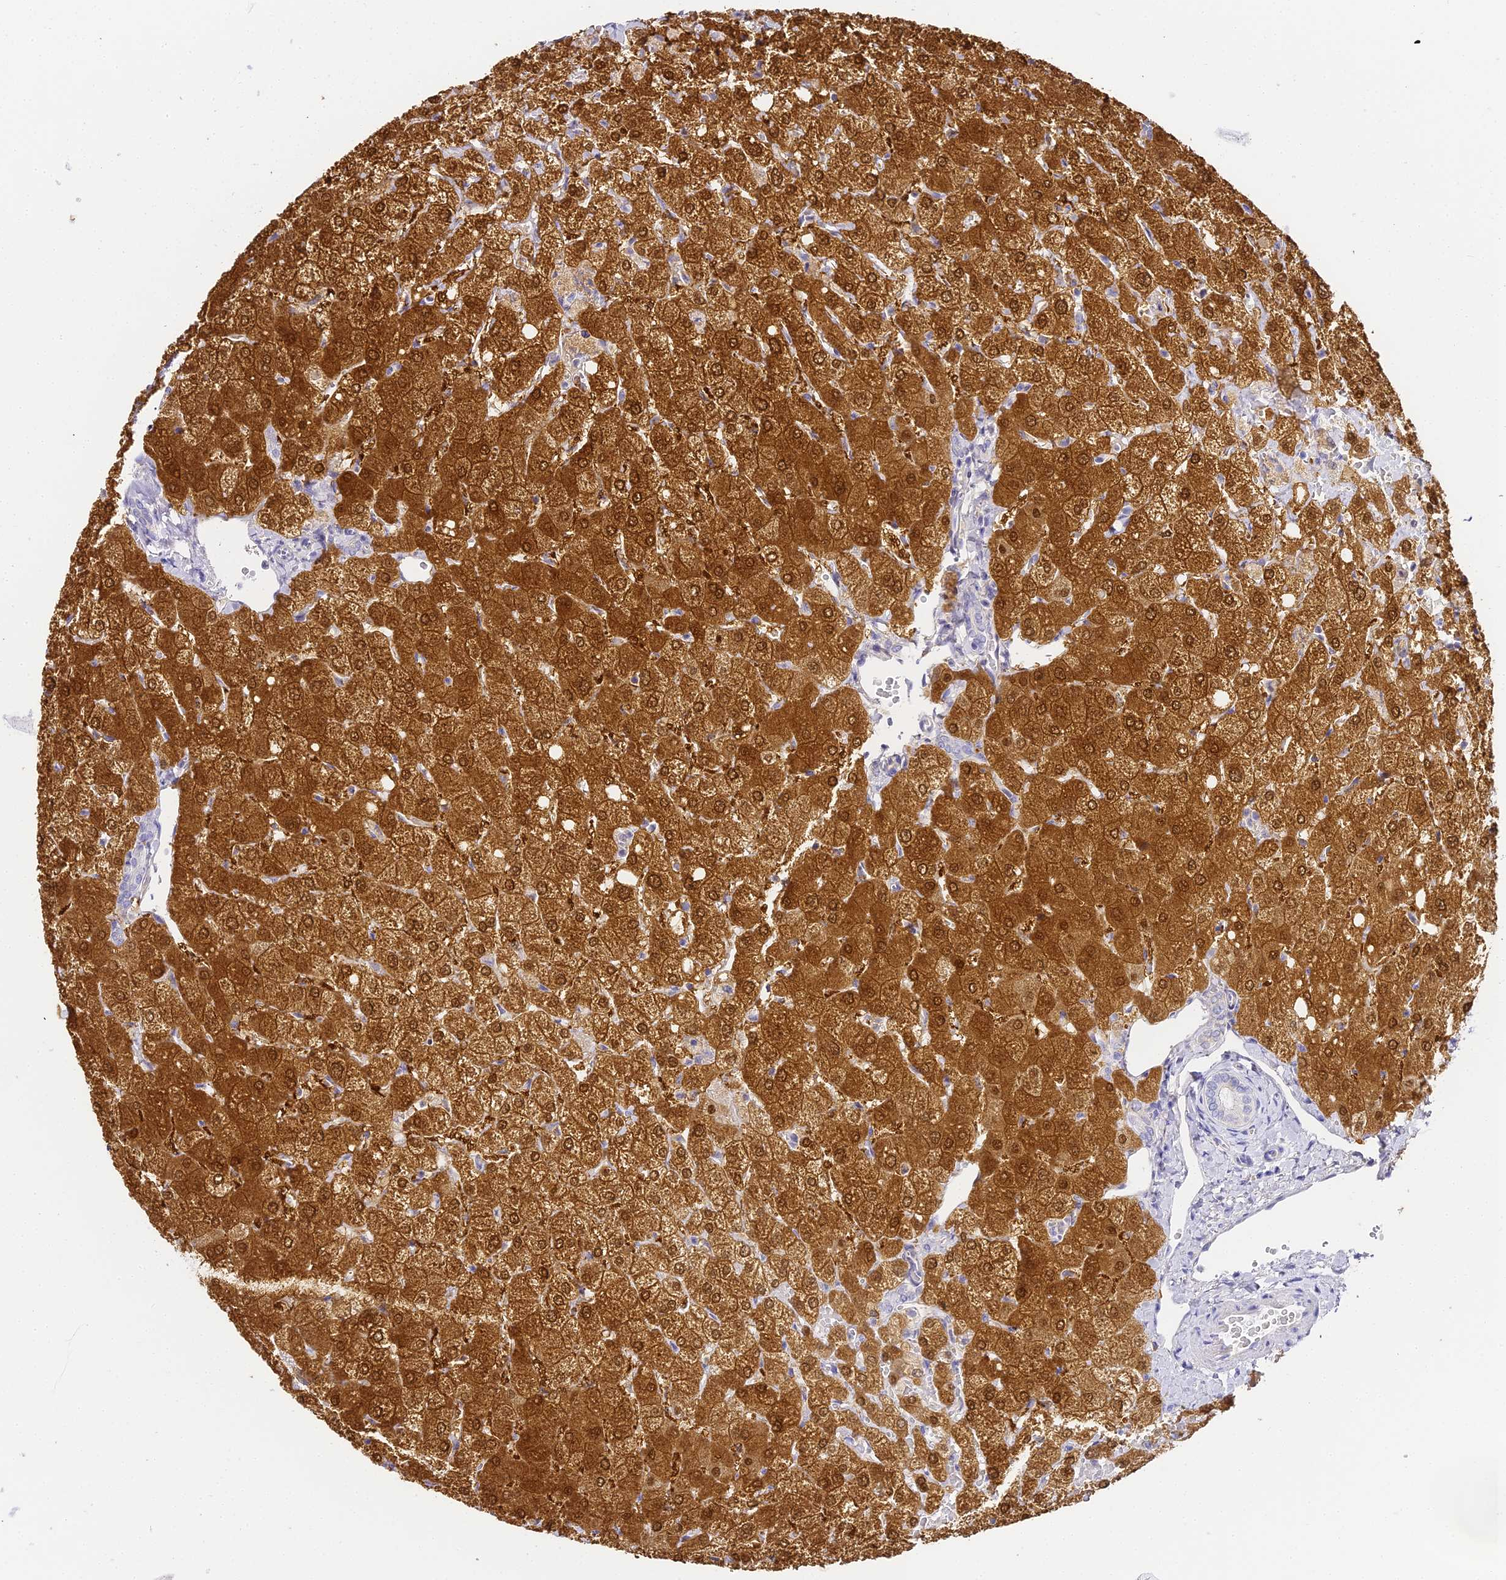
{"staining": {"intensity": "moderate", "quantity": "<25%", "location": "cytoplasmic/membranous"}, "tissue": "liver", "cell_type": "Cholangiocytes", "image_type": "normal", "snomed": [{"axis": "morphology", "description": "Normal tissue, NOS"}, {"axis": "topography", "description": "Liver"}], "caption": "Brown immunohistochemical staining in unremarkable human liver exhibits moderate cytoplasmic/membranous positivity in about <25% of cholangiocytes. Immunohistochemistry stains the protein in brown and the nuclei are stained blue.", "gene": "ABHD14A", "patient": {"sex": "female", "age": 54}}